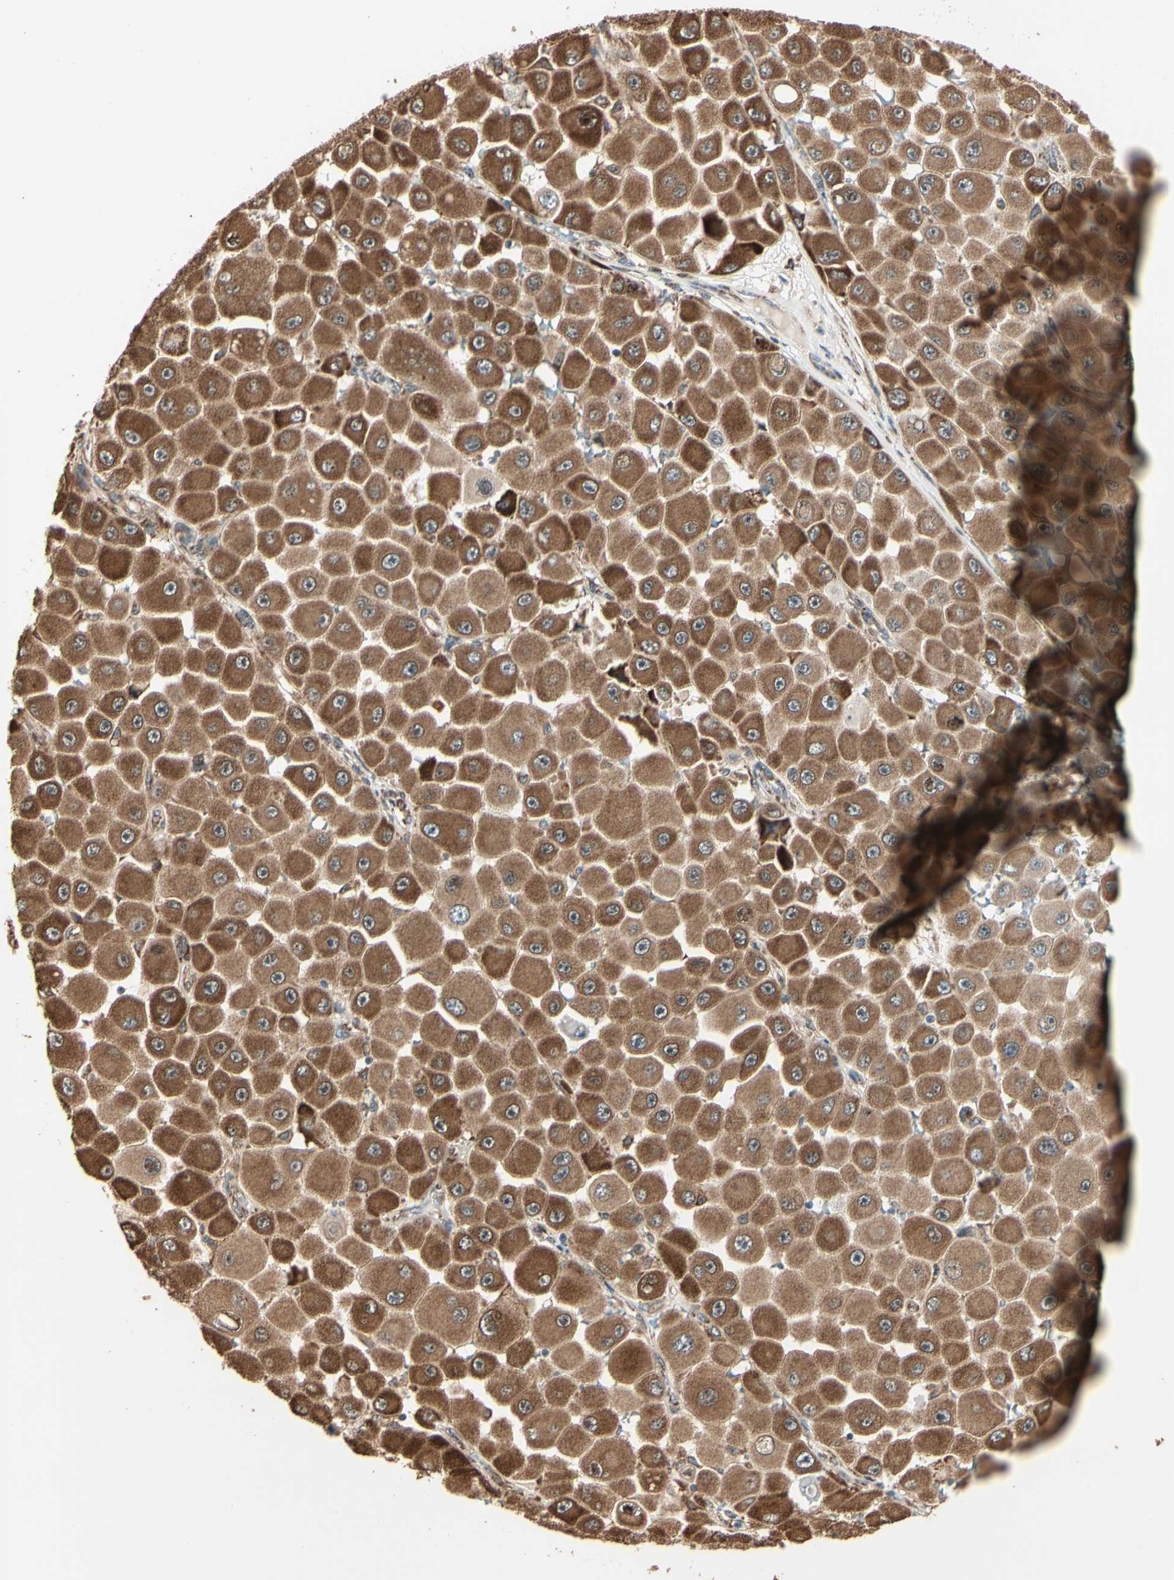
{"staining": {"intensity": "strong", "quantity": ">75%", "location": "cytoplasmic/membranous"}, "tissue": "melanoma", "cell_type": "Tumor cells", "image_type": "cancer", "snomed": [{"axis": "morphology", "description": "Malignant melanoma, NOS"}, {"axis": "topography", "description": "Skin"}], "caption": "Brown immunohistochemical staining in malignant melanoma demonstrates strong cytoplasmic/membranous staining in about >75% of tumor cells.", "gene": "HSP90B1", "patient": {"sex": "female", "age": 81}}